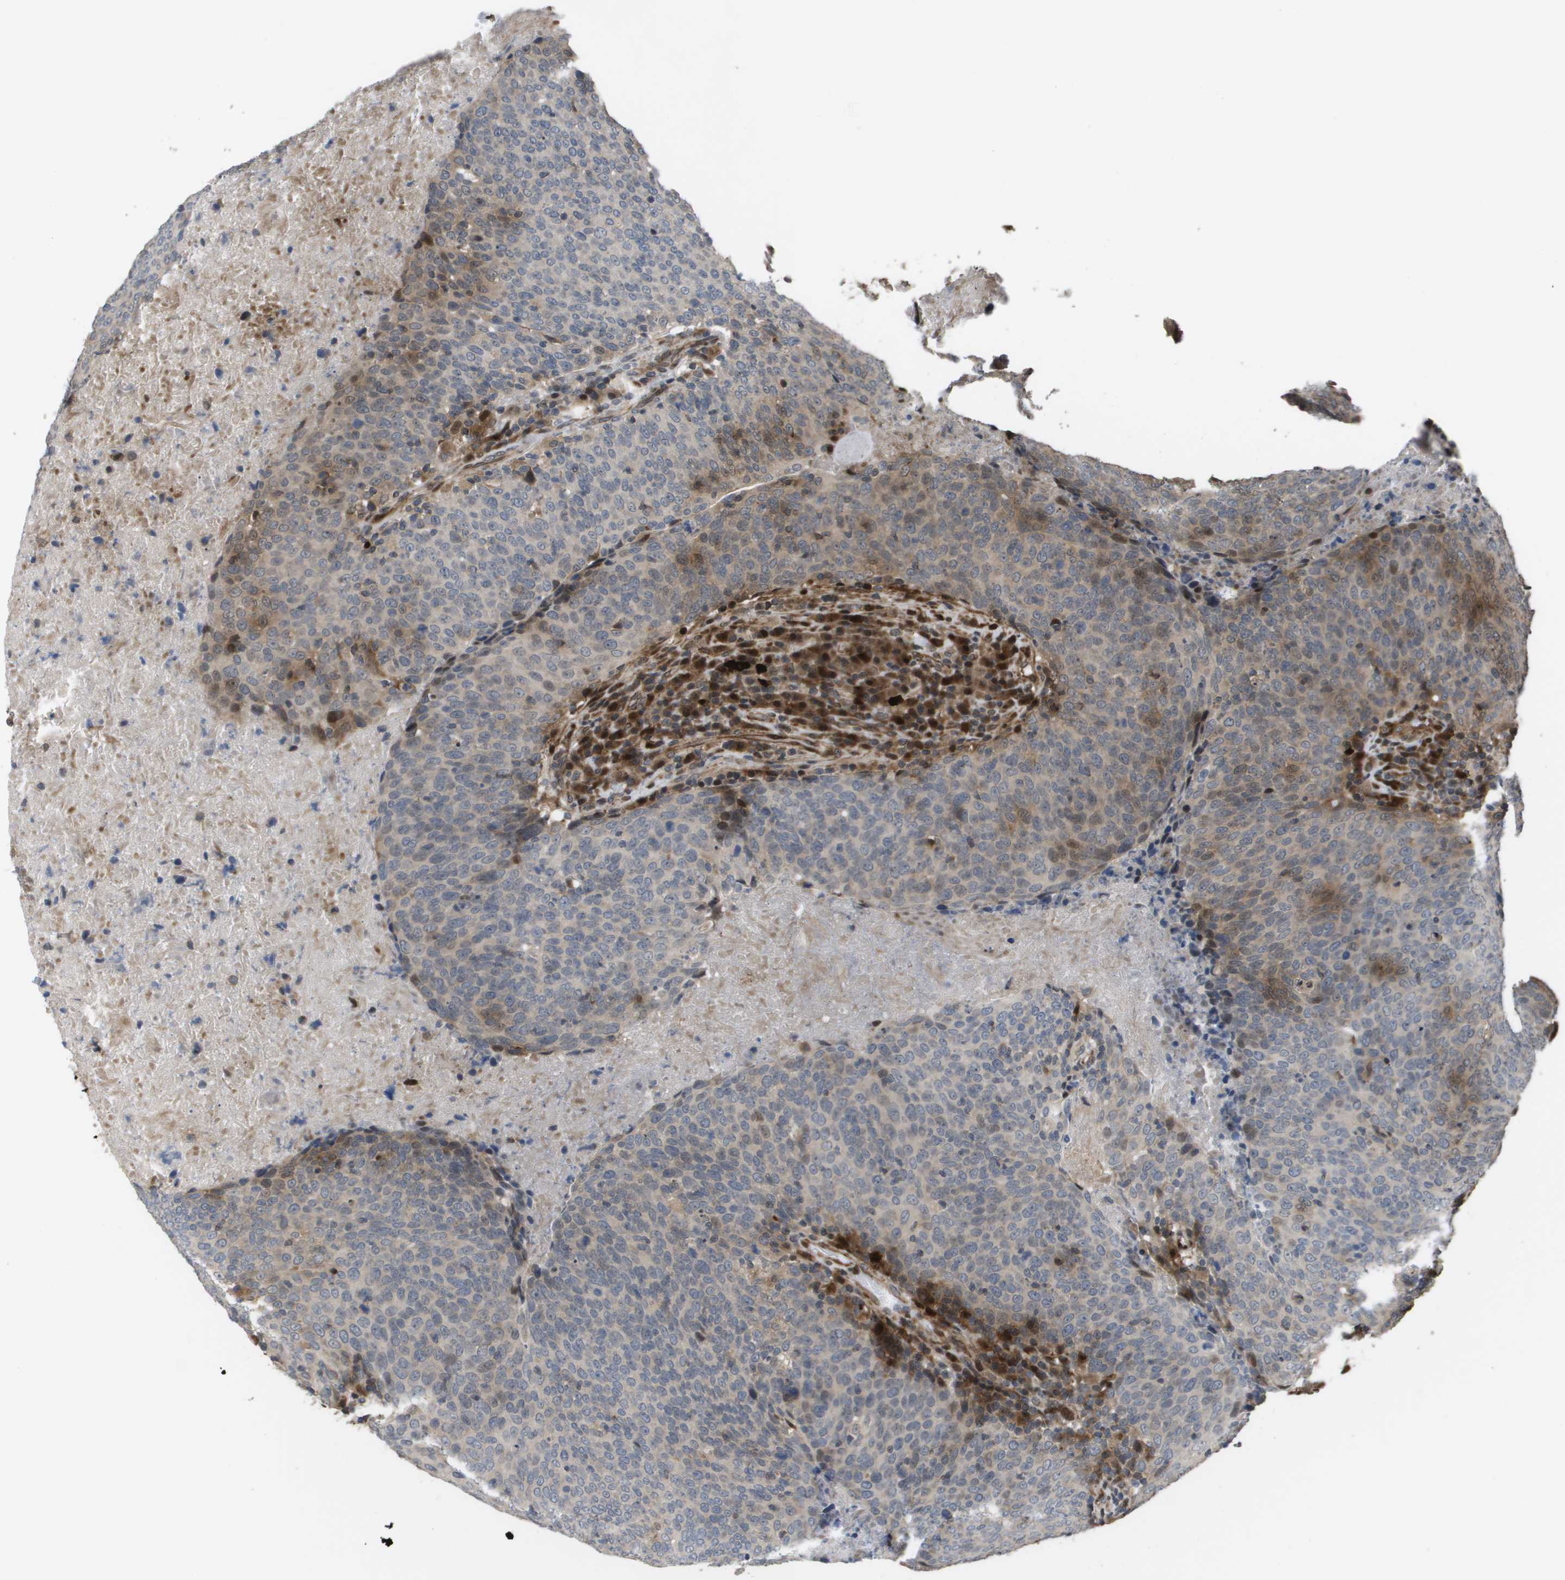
{"staining": {"intensity": "moderate", "quantity": "<25%", "location": "cytoplasmic/membranous,nuclear"}, "tissue": "head and neck cancer", "cell_type": "Tumor cells", "image_type": "cancer", "snomed": [{"axis": "morphology", "description": "Squamous cell carcinoma, NOS"}, {"axis": "morphology", "description": "Squamous cell carcinoma, metastatic, NOS"}, {"axis": "topography", "description": "Lymph node"}, {"axis": "topography", "description": "Head-Neck"}], "caption": "Squamous cell carcinoma (head and neck) tissue demonstrates moderate cytoplasmic/membranous and nuclear positivity in approximately <25% of tumor cells", "gene": "AXIN2", "patient": {"sex": "male", "age": 62}}